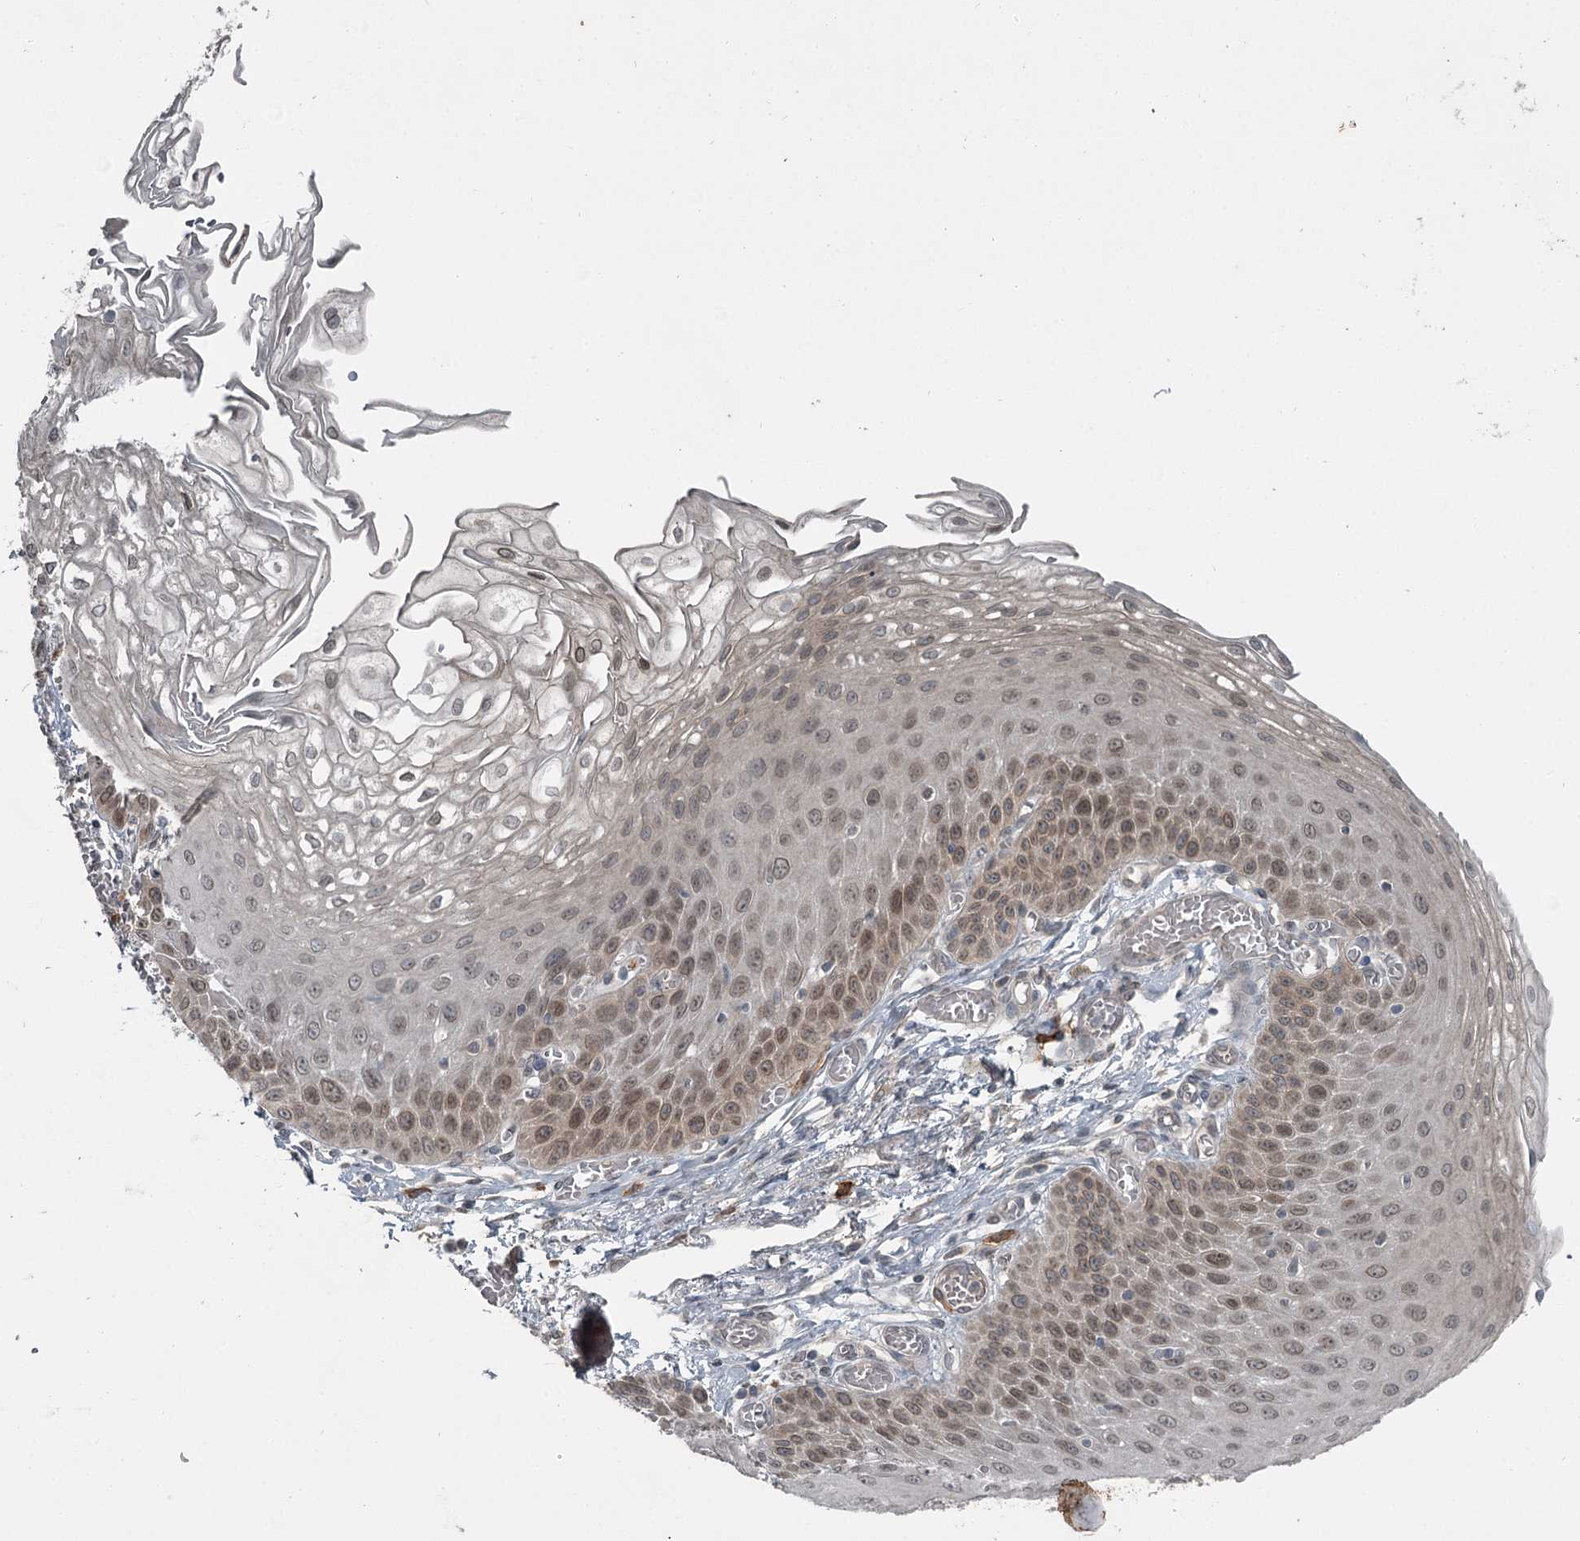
{"staining": {"intensity": "weak", "quantity": "25%-75%", "location": "nuclear"}, "tissue": "esophagus", "cell_type": "Squamous epithelial cells", "image_type": "normal", "snomed": [{"axis": "morphology", "description": "Normal tissue, NOS"}, {"axis": "topography", "description": "Esophagus"}], "caption": "Approximately 25%-75% of squamous epithelial cells in normal human esophagus reveal weak nuclear protein staining as visualized by brown immunohistochemical staining.", "gene": "SLC39A8", "patient": {"sex": "male", "age": 81}}